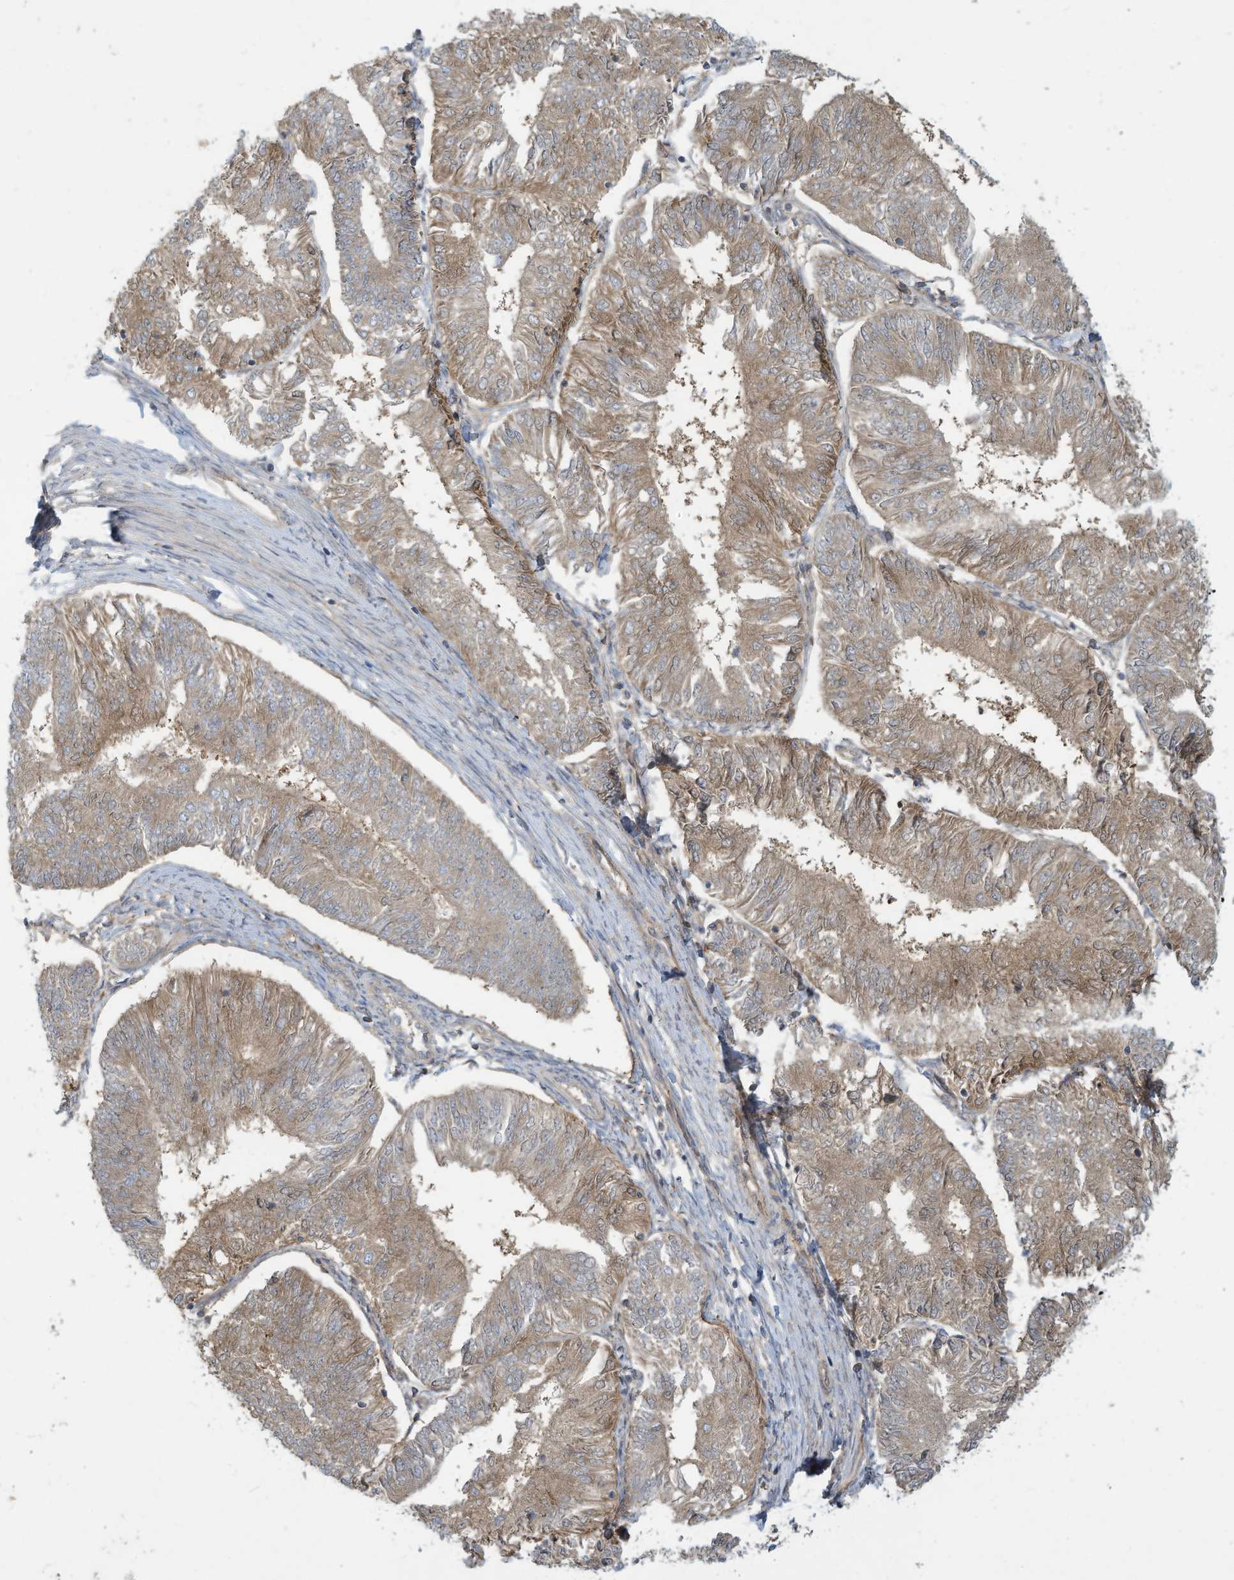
{"staining": {"intensity": "moderate", "quantity": ">75%", "location": "cytoplasmic/membranous"}, "tissue": "endometrial cancer", "cell_type": "Tumor cells", "image_type": "cancer", "snomed": [{"axis": "morphology", "description": "Adenocarcinoma, NOS"}, {"axis": "topography", "description": "Endometrium"}], "caption": "This is a micrograph of immunohistochemistry (IHC) staining of endometrial adenocarcinoma, which shows moderate positivity in the cytoplasmic/membranous of tumor cells.", "gene": "ADI1", "patient": {"sex": "female", "age": 58}}